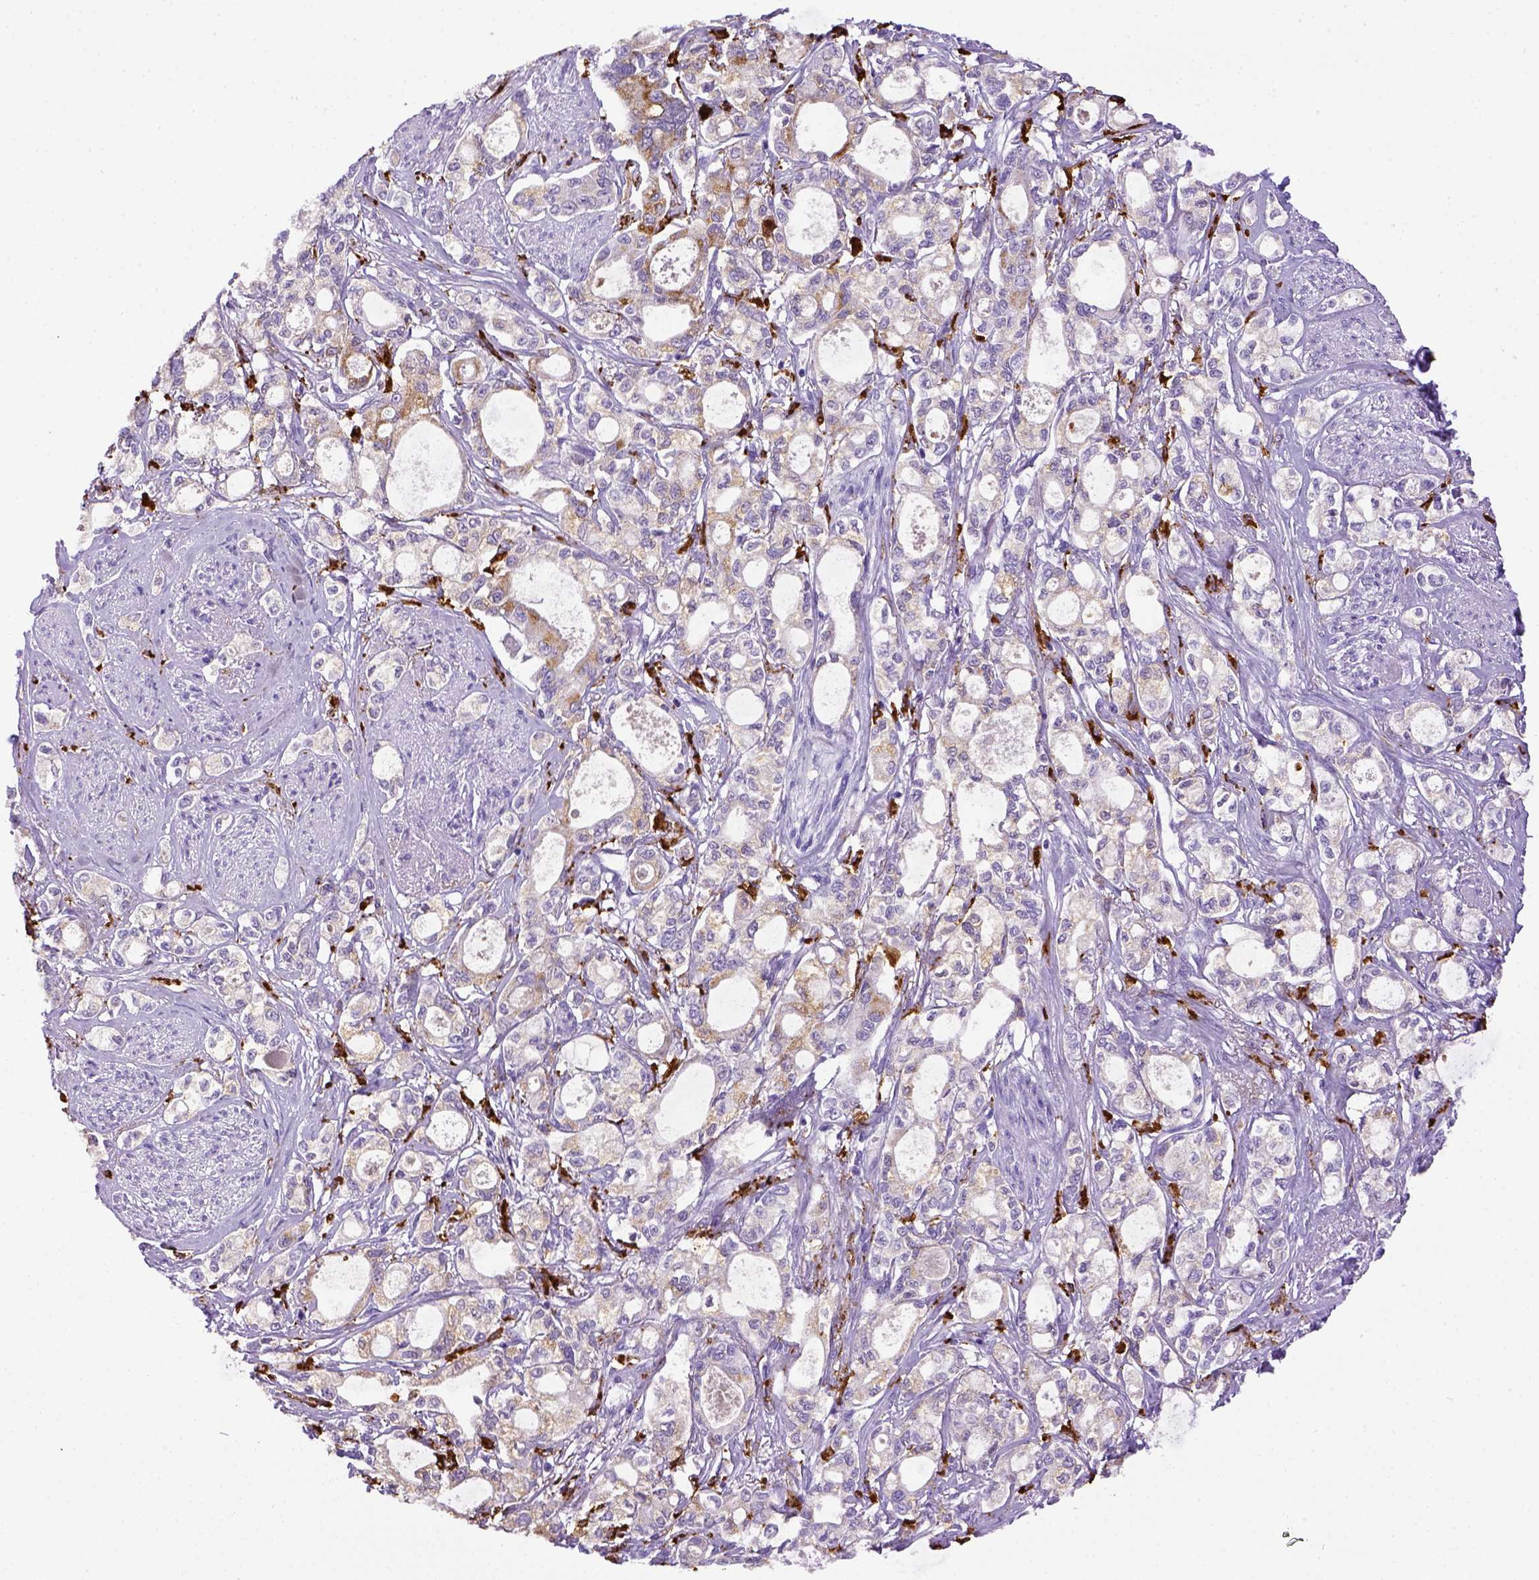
{"staining": {"intensity": "negative", "quantity": "none", "location": "none"}, "tissue": "stomach cancer", "cell_type": "Tumor cells", "image_type": "cancer", "snomed": [{"axis": "morphology", "description": "Adenocarcinoma, NOS"}, {"axis": "topography", "description": "Stomach"}], "caption": "Photomicrograph shows no protein expression in tumor cells of stomach adenocarcinoma tissue.", "gene": "CD68", "patient": {"sex": "male", "age": 63}}